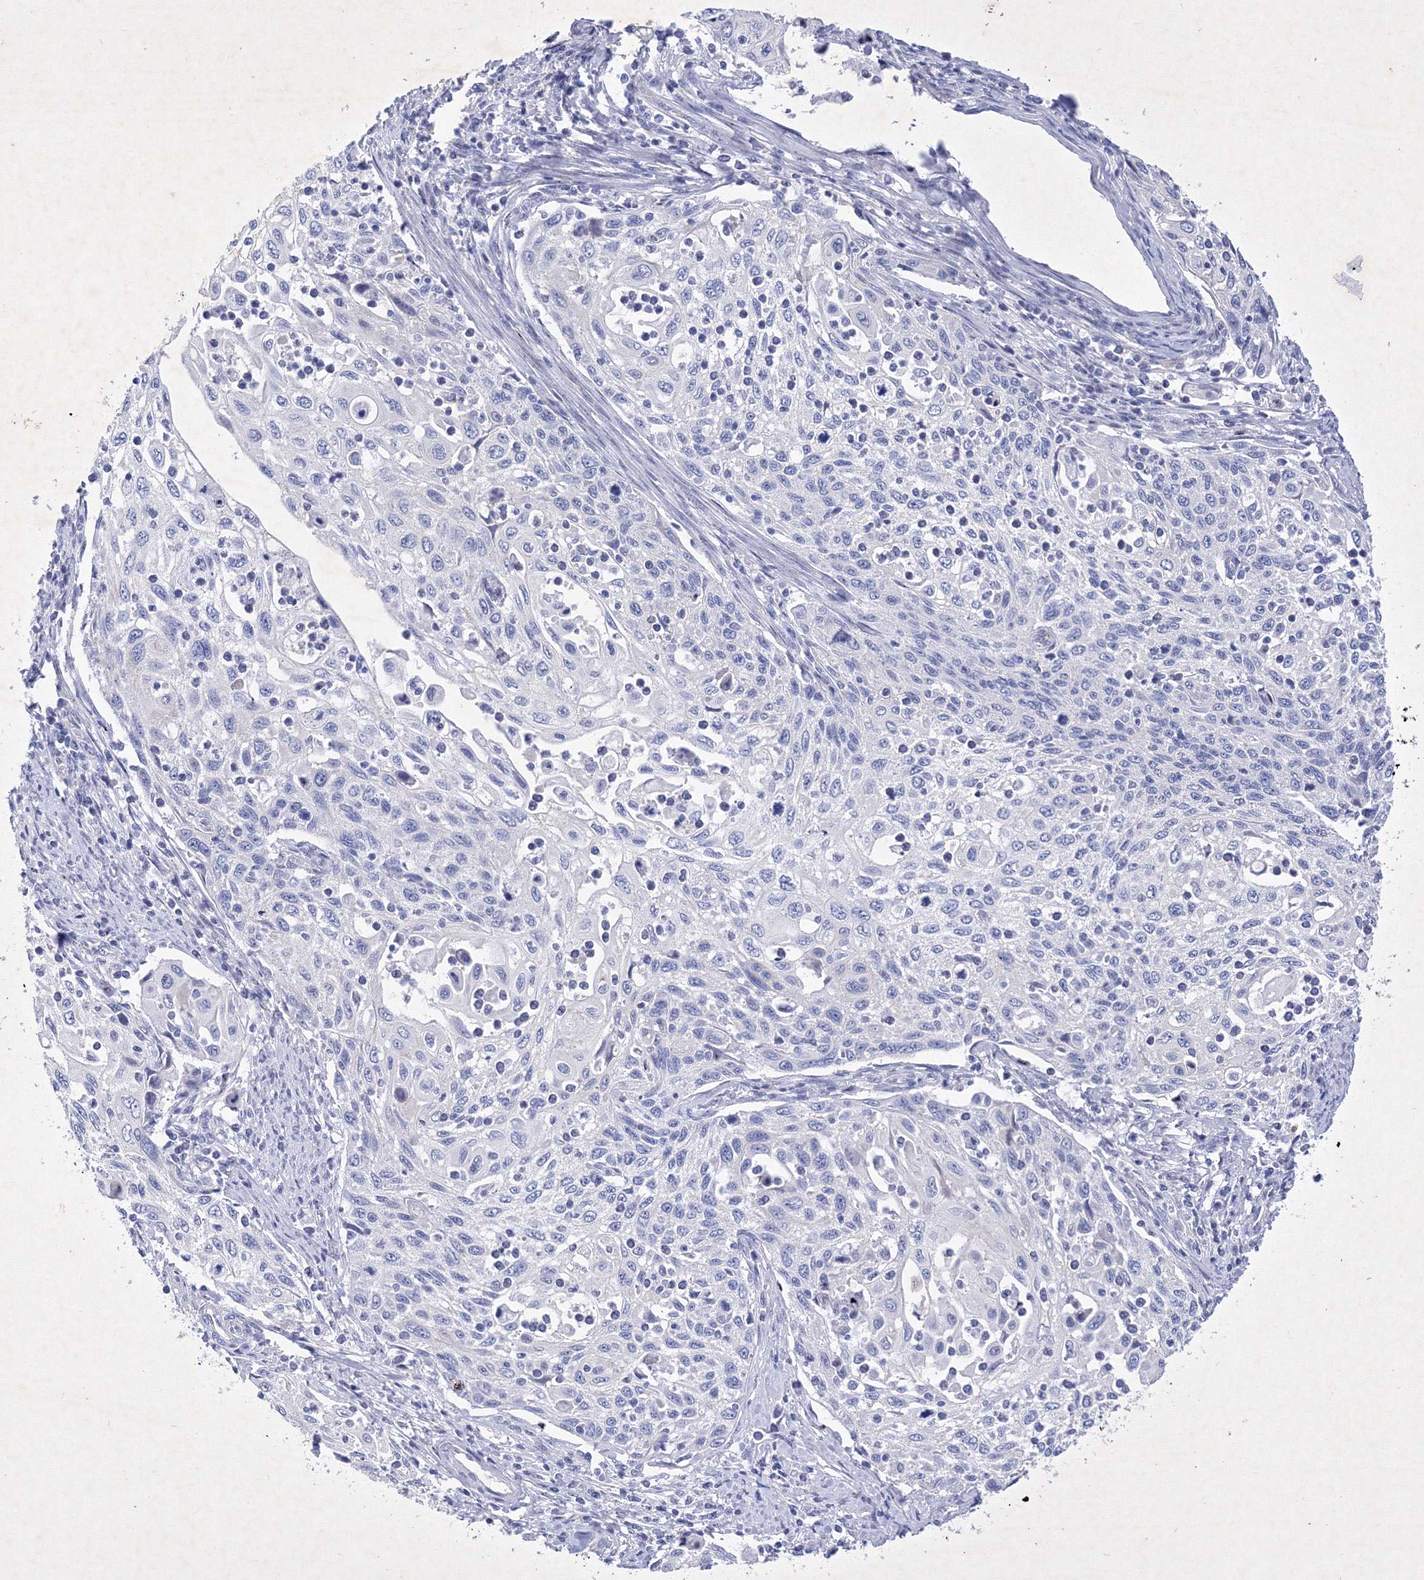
{"staining": {"intensity": "negative", "quantity": "none", "location": "none"}, "tissue": "cervical cancer", "cell_type": "Tumor cells", "image_type": "cancer", "snomed": [{"axis": "morphology", "description": "Squamous cell carcinoma, NOS"}, {"axis": "topography", "description": "Cervix"}], "caption": "Tumor cells are negative for protein expression in human cervical cancer (squamous cell carcinoma). The staining was performed using DAB to visualize the protein expression in brown, while the nuclei were stained in blue with hematoxylin (Magnification: 20x).", "gene": "GPN1", "patient": {"sex": "female", "age": 70}}